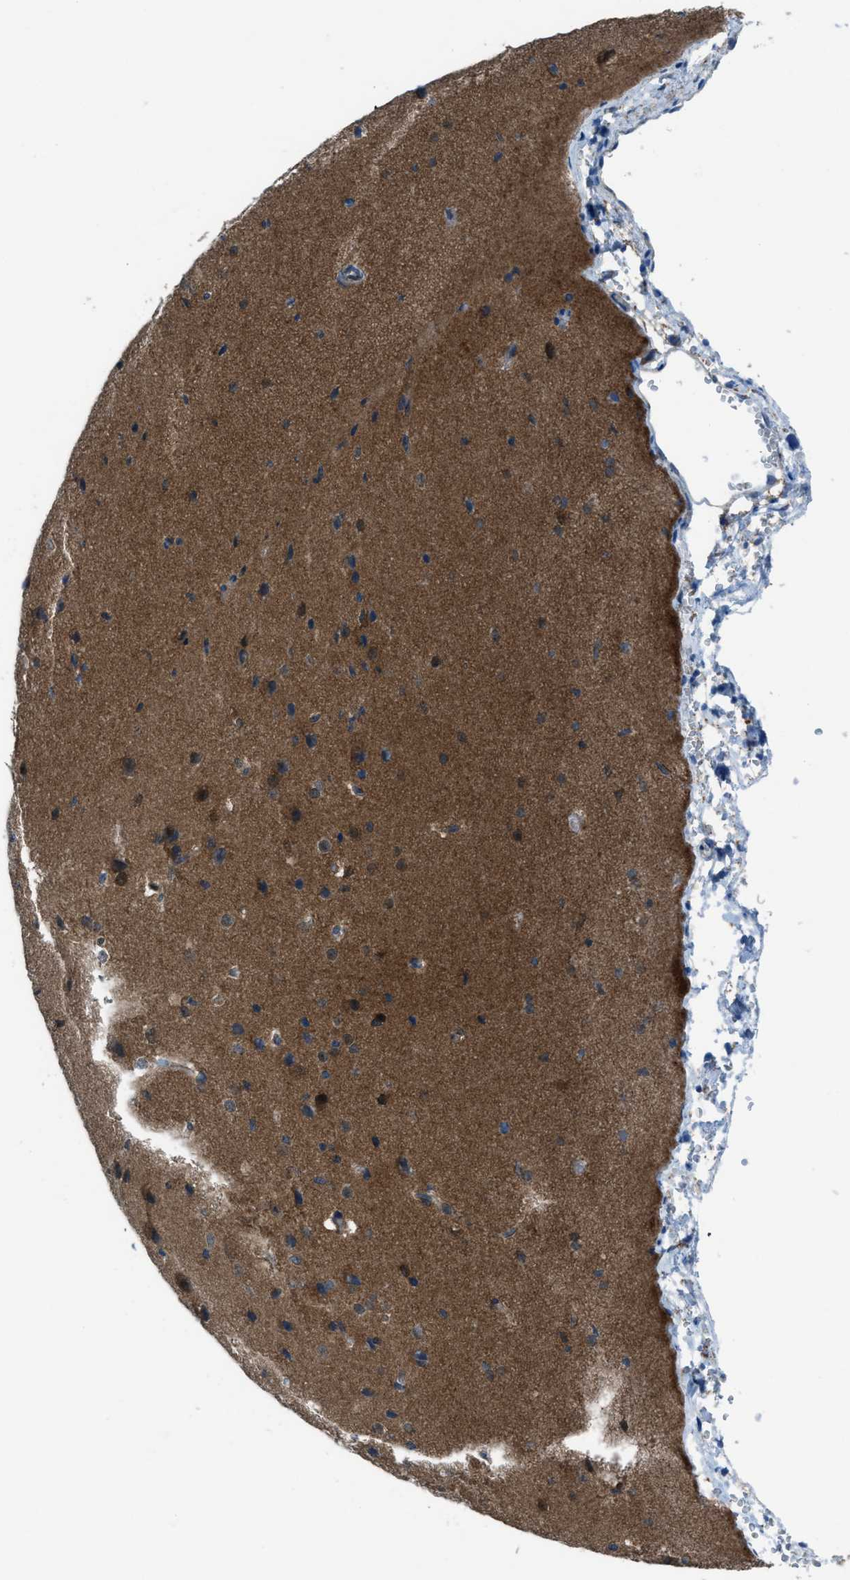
{"staining": {"intensity": "negative", "quantity": "none", "location": "none"}, "tissue": "cerebral cortex", "cell_type": "Endothelial cells", "image_type": "normal", "snomed": [{"axis": "morphology", "description": "Normal tissue, NOS"}, {"axis": "morphology", "description": "Developmental malformation"}, {"axis": "topography", "description": "Cerebral cortex"}], "caption": "A high-resolution image shows immunohistochemistry staining of benign cerebral cortex, which exhibits no significant staining in endothelial cells.", "gene": "PRKN", "patient": {"sex": "female", "age": 30}}